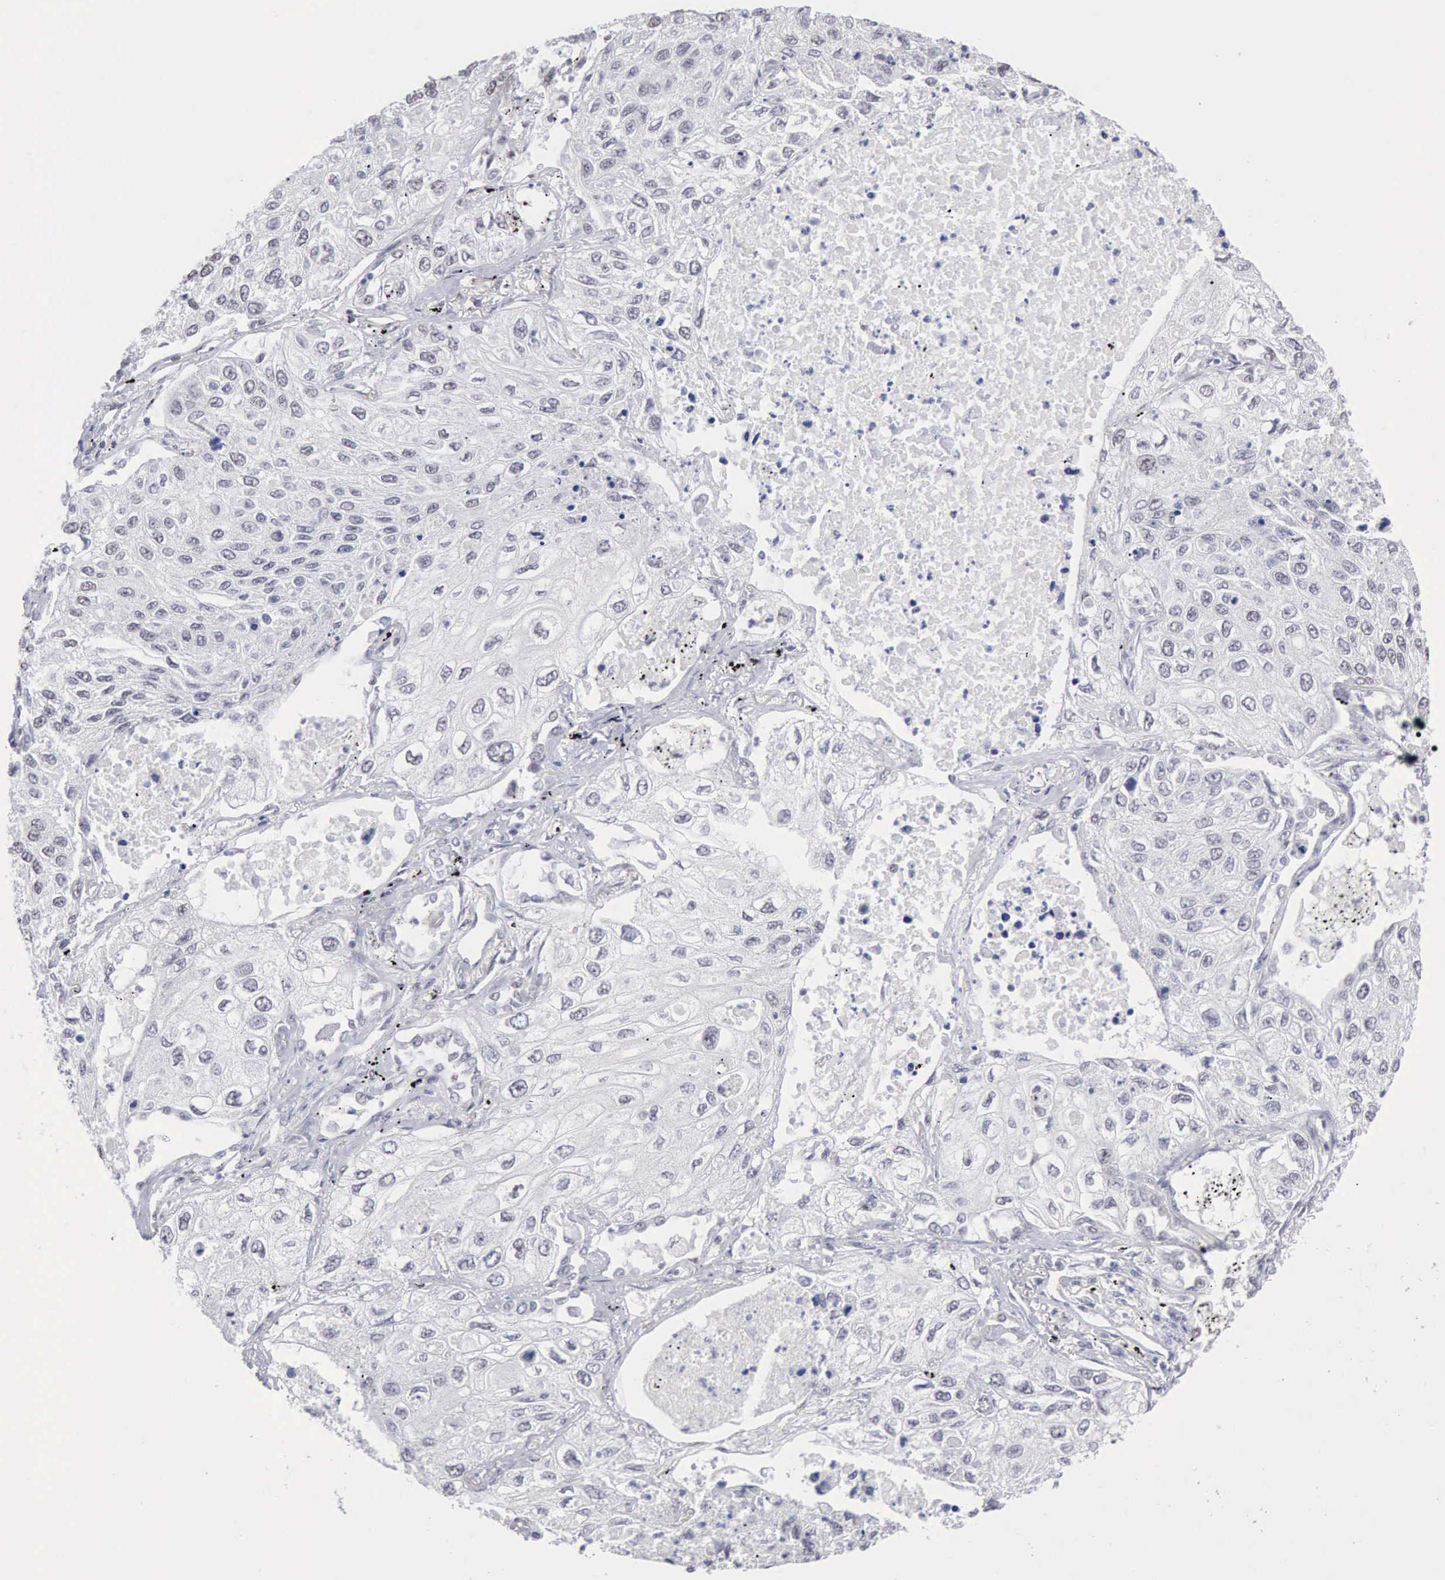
{"staining": {"intensity": "negative", "quantity": "none", "location": "none"}, "tissue": "lung cancer", "cell_type": "Tumor cells", "image_type": "cancer", "snomed": [{"axis": "morphology", "description": "Squamous cell carcinoma, NOS"}, {"axis": "topography", "description": "Lung"}], "caption": "This is an immunohistochemistry histopathology image of human lung cancer. There is no positivity in tumor cells.", "gene": "TAF1", "patient": {"sex": "male", "age": 75}}